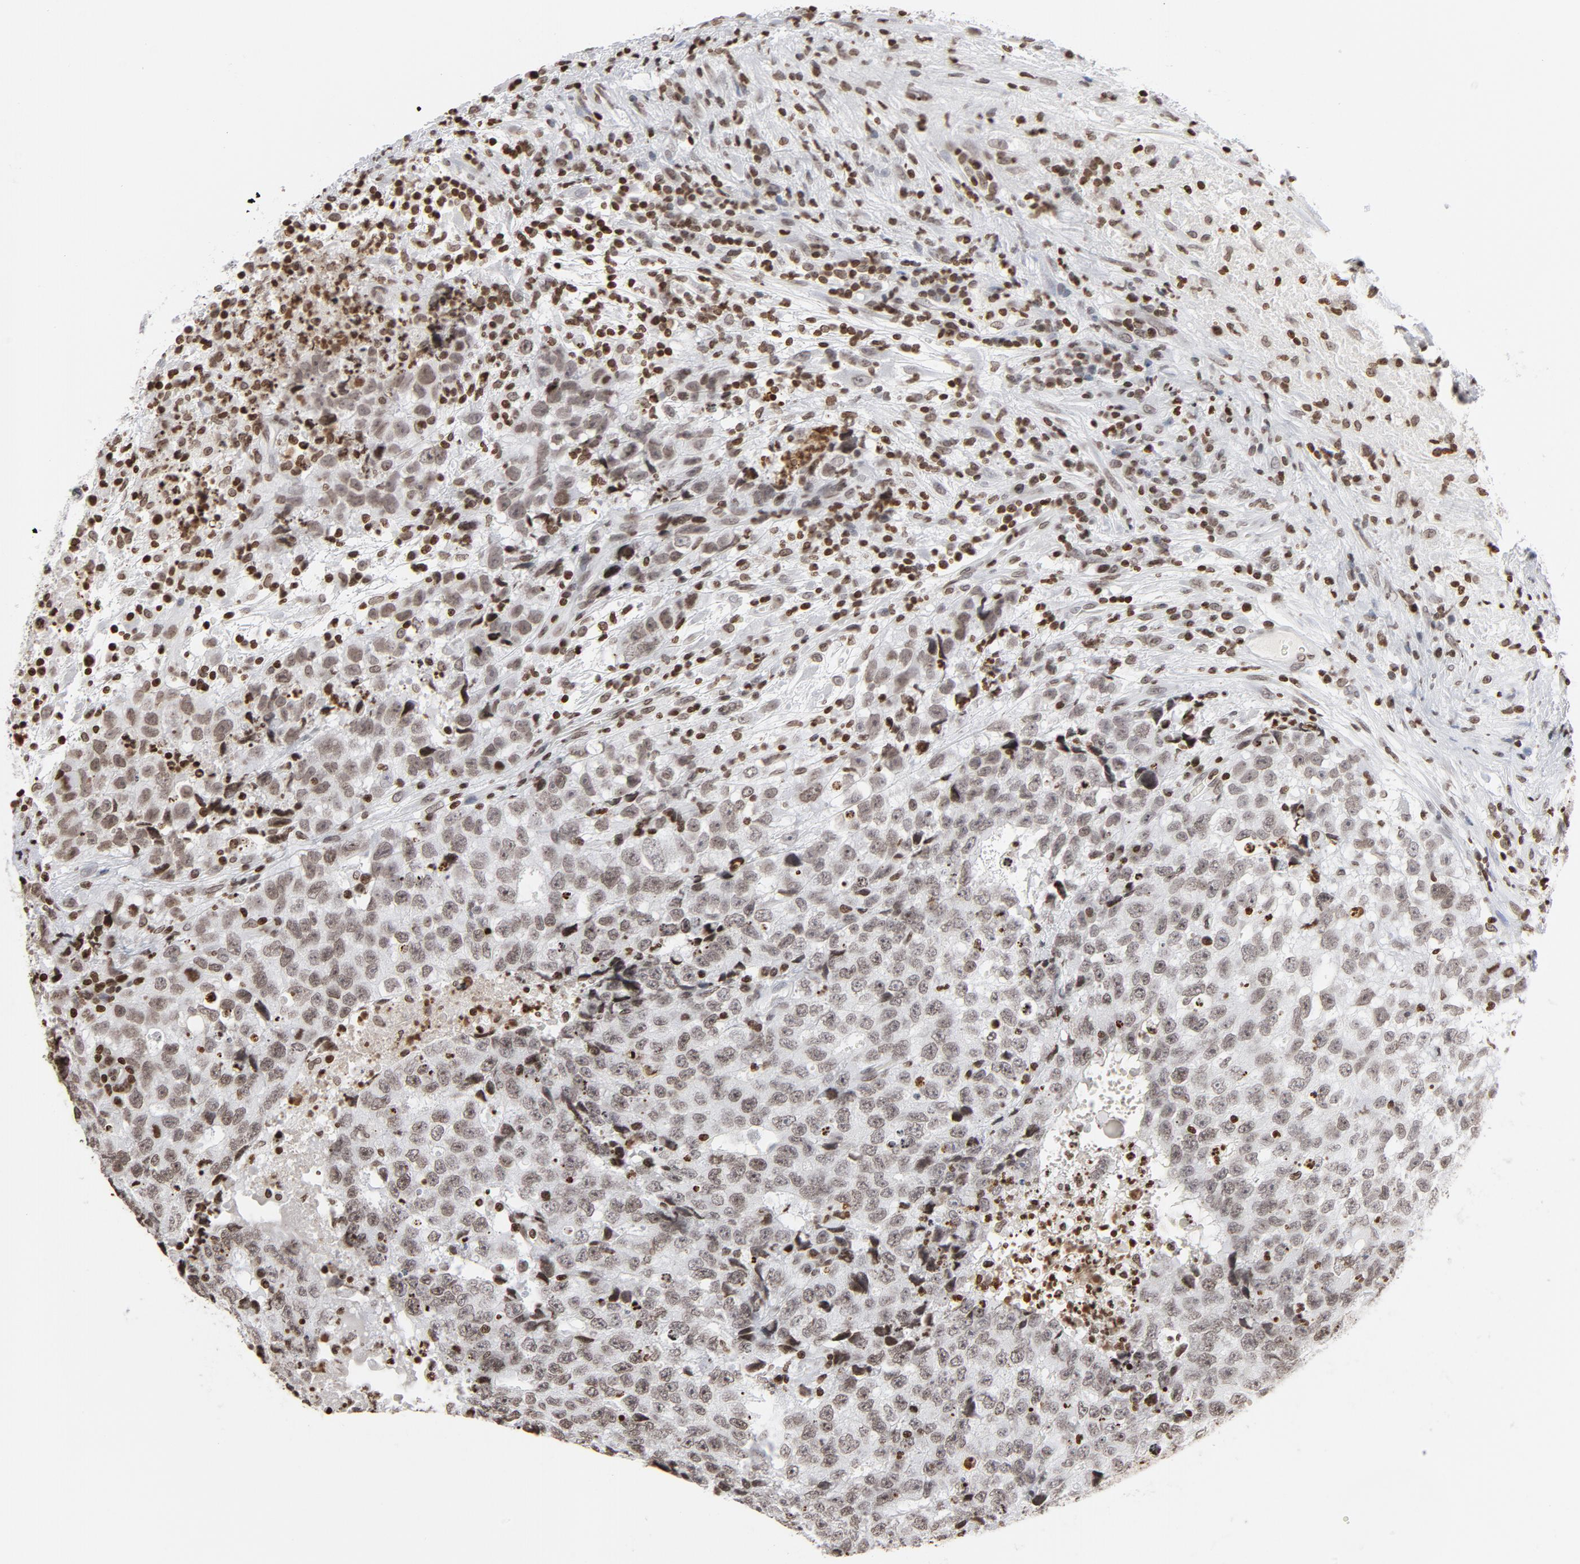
{"staining": {"intensity": "weak", "quantity": ">75%", "location": "nuclear"}, "tissue": "testis cancer", "cell_type": "Tumor cells", "image_type": "cancer", "snomed": [{"axis": "morphology", "description": "Necrosis, NOS"}, {"axis": "morphology", "description": "Carcinoma, Embryonal, NOS"}, {"axis": "topography", "description": "Testis"}], "caption": "There is low levels of weak nuclear staining in tumor cells of testis embryonal carcinoma, as demonstrated by immunohistochemical staining (brown color).", "gene": "H2AC12", "patient": {"sex": "male", "age": 19}}